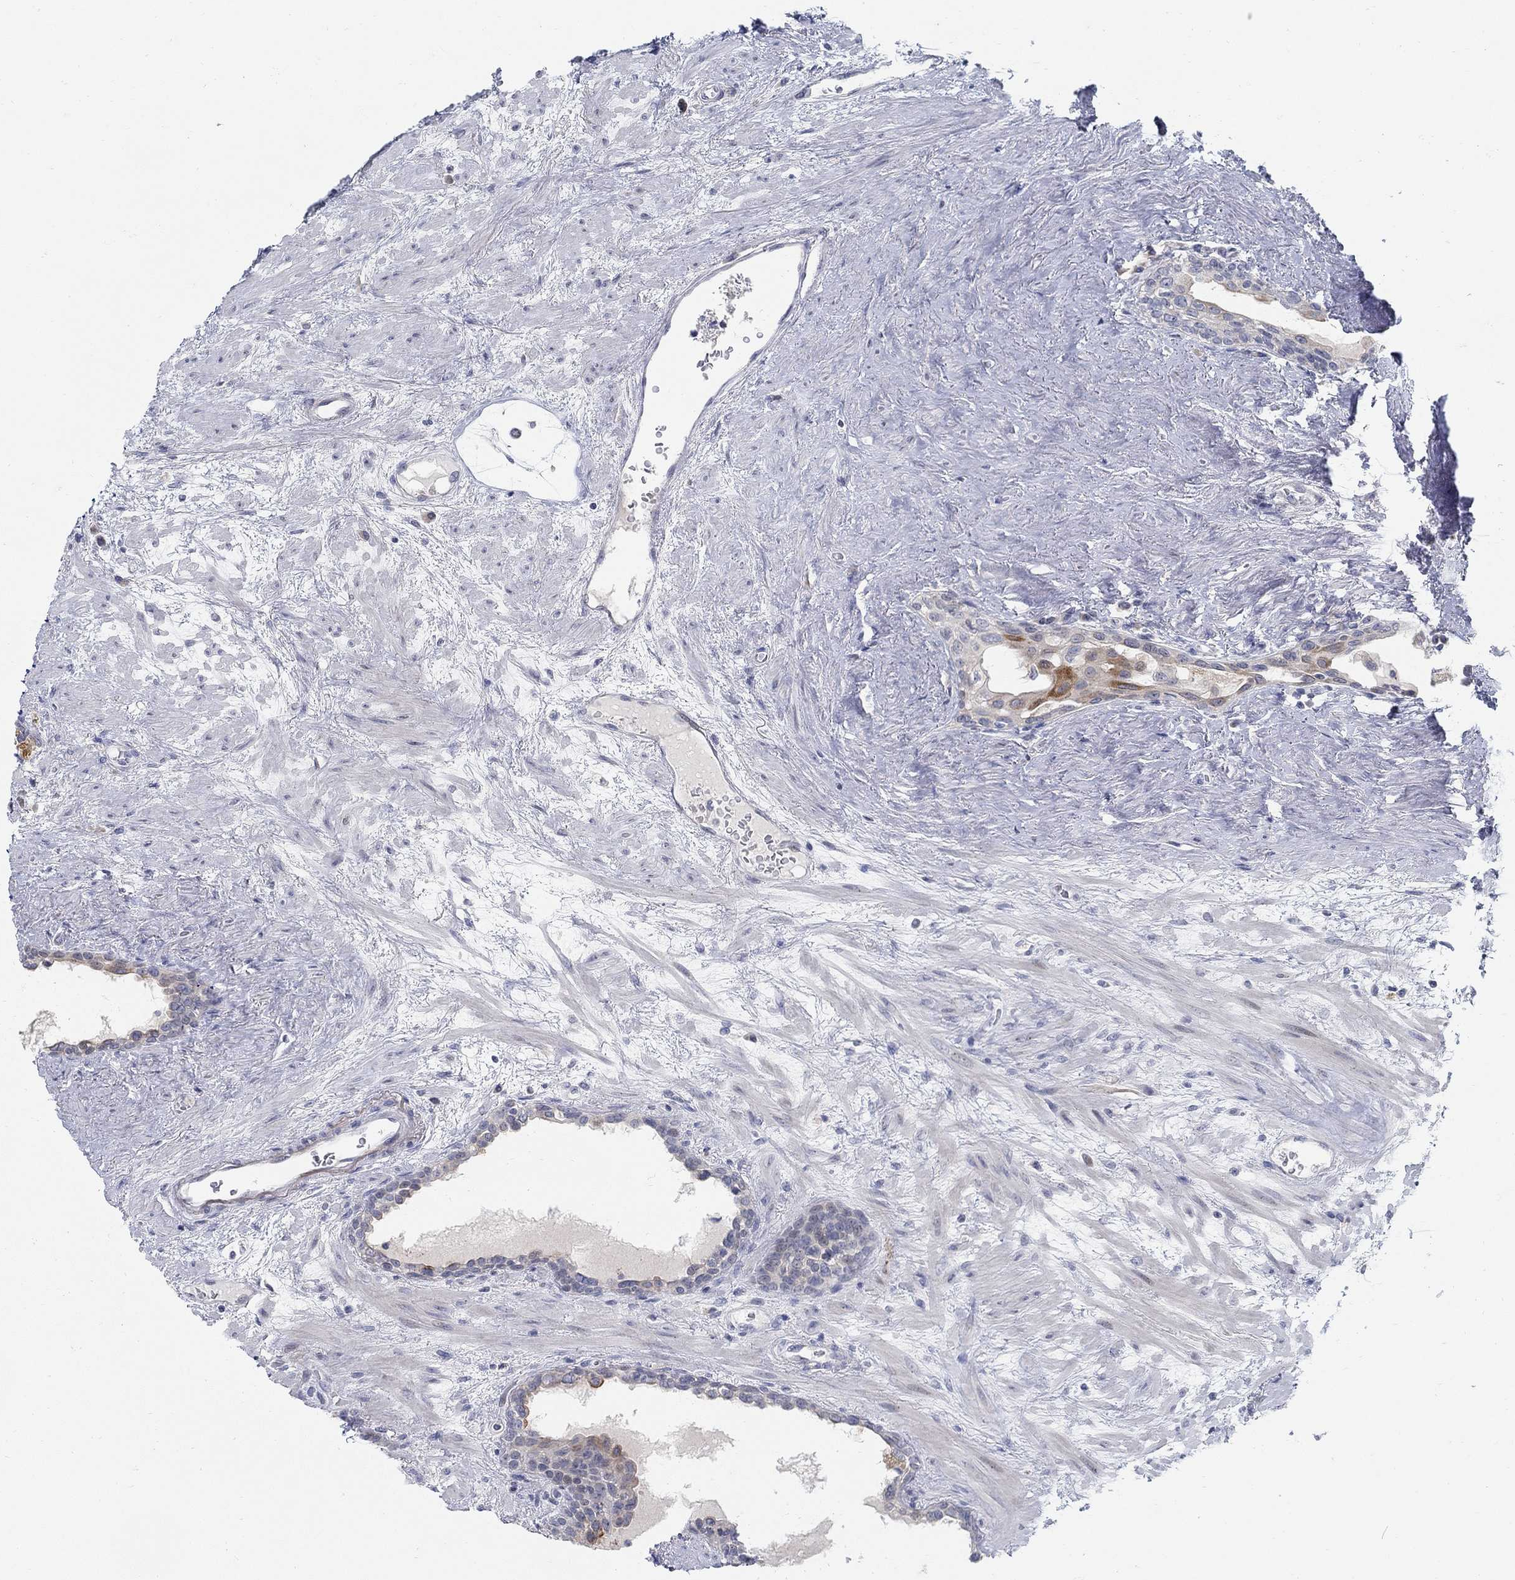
{"staining": {"intensity": "strong", "quantity": "25%-75%", "location": "cytoplasmic/membranous"}, "tissue": "prostate", "cell_type": "Glandular cells", "image_type": "normal", "snomed": [{"axis": "morphology", "description": "Normal tissue, NOS"}, {"axis": "topography", "description": "Prostate"}], "caption": "Immunohistochemistry histopathology image of unremarkable prostate: human prostate stained using immunohistochemistry shows high levels of strong protein expression localized specifically in the cytoplasmic/membranous of glandular cells, appearing as a cytoplasmic/membranous brown color.", "gene": "ANO7", "patient": {"sex": "male", "age": 63}}